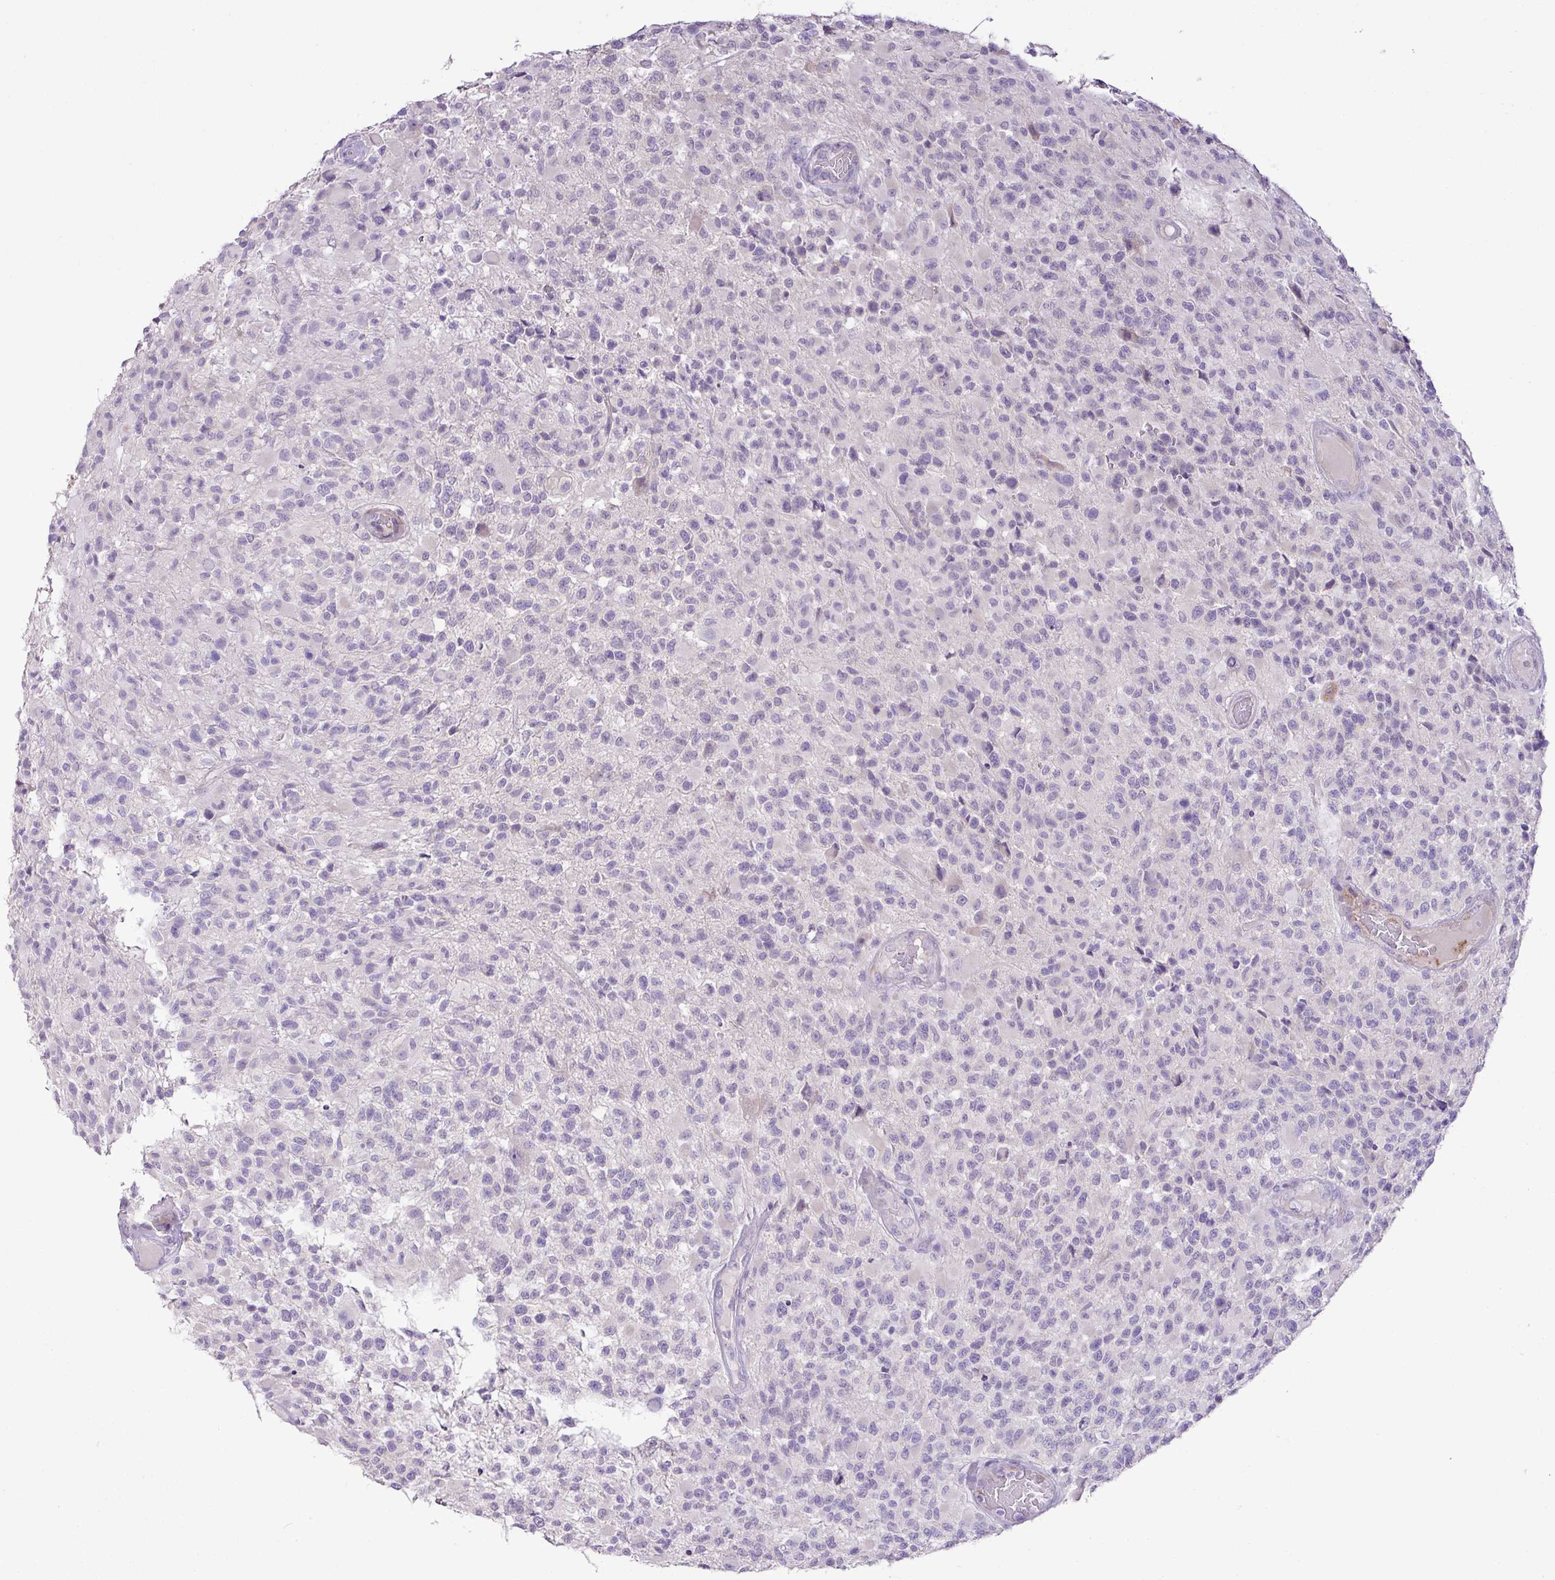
{"staining": {"intensity": "negative", "quantity": "none", "location": "none"}, "tissue": "glioma", "cell_type": "Tumor cells", "image_type": "cancer", "snomed": [{"axis": "morphology", "description": "Glioma, malignant, High grade"}, {"axis": "morphology", "description": "Glioblastoma, NOS"}, {"axis": "topography", "description": "Brain"}], "caption": "IHC micrograph of human glioblastoma stained for a protein (brown), which shows no staining in tumor cells.", "gene": "DIP2A", "patient": {"sex": "male", "age": 60}}